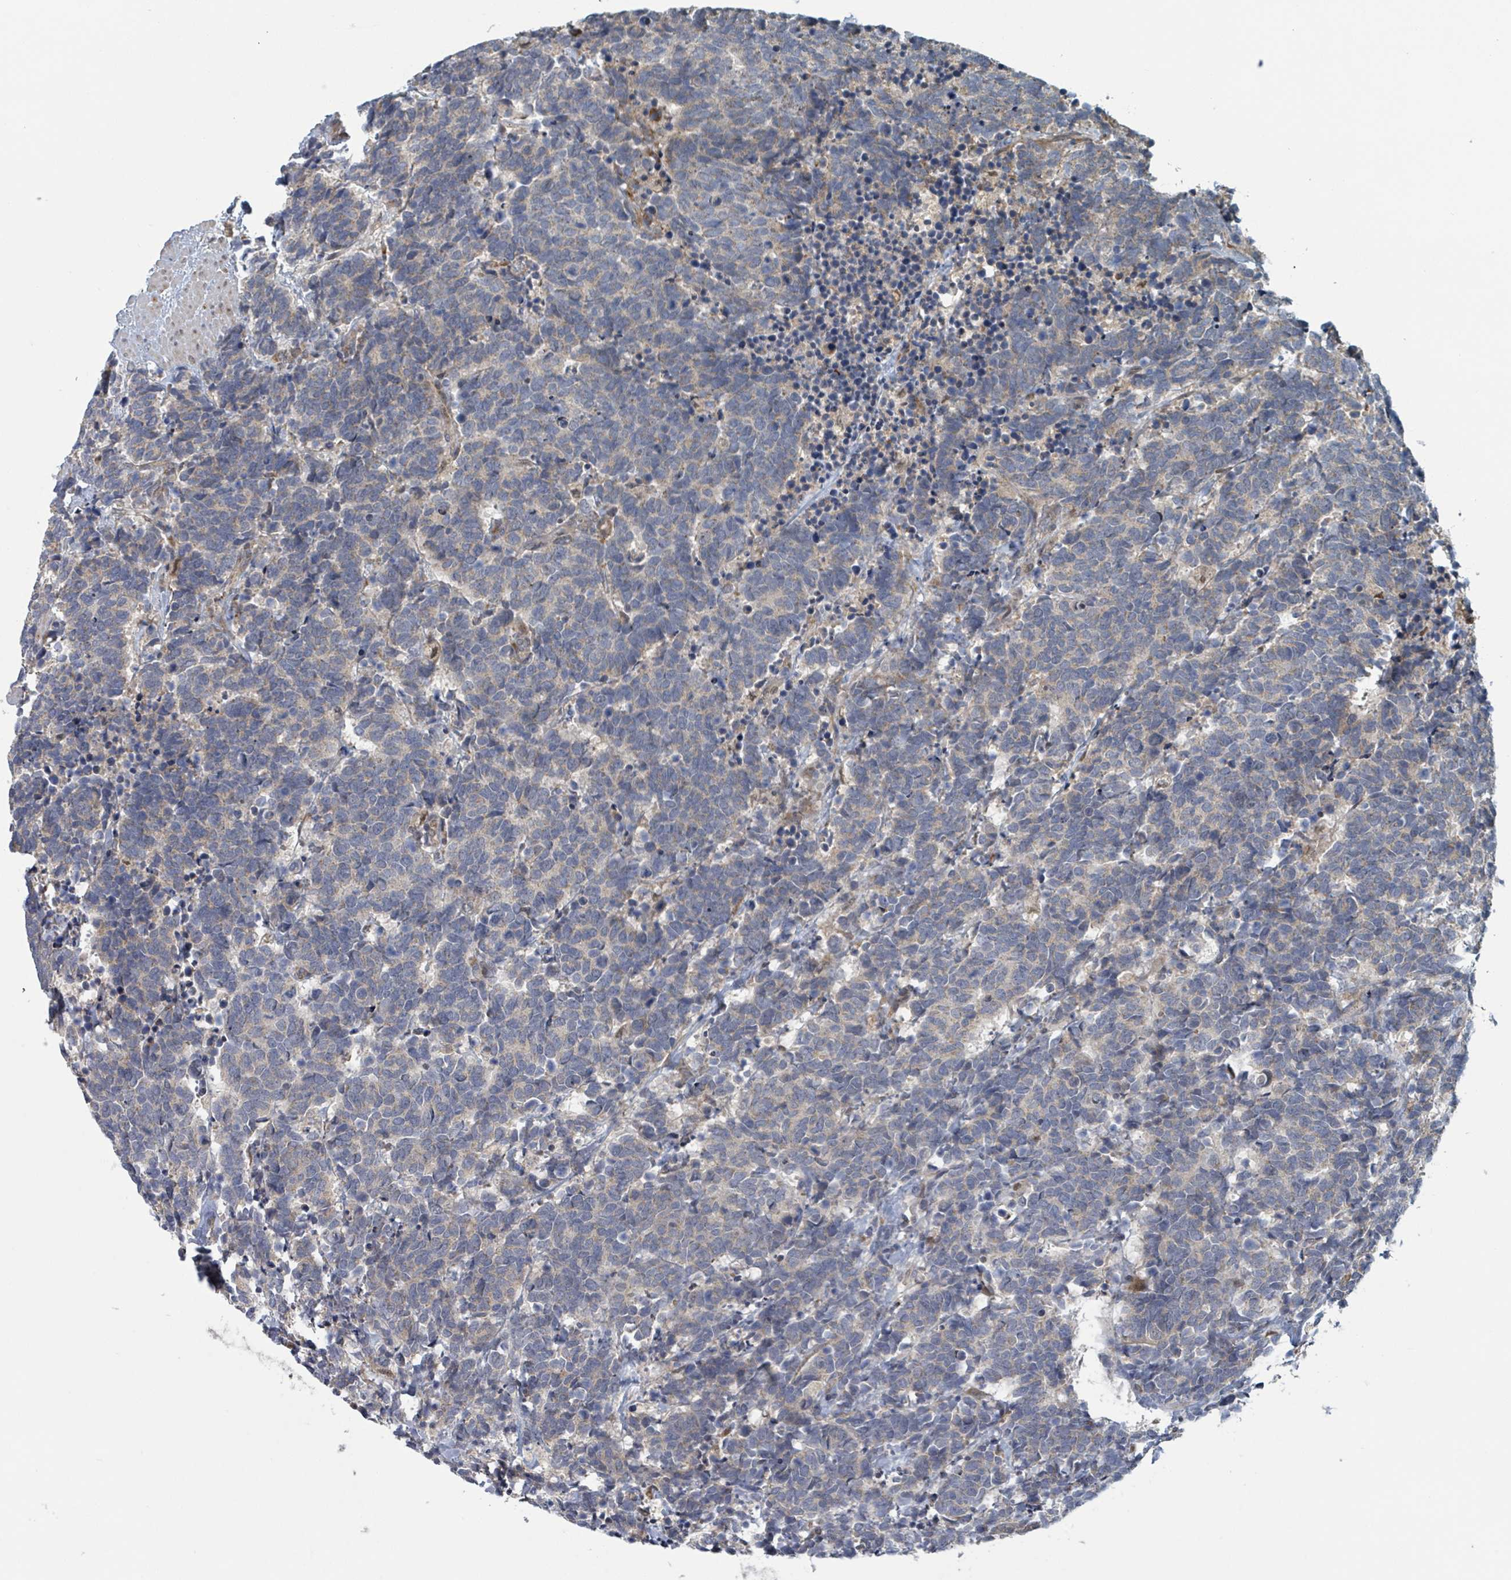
{"staining": {"intensity": "weak", "quantity": "<25%", "location": "cytoplasmic/membranous"}, "tissue": "carcinoid", "cell_type": "Tumor cells", "image_type": "cancer", "snomed": [{"axis": "morphology", "description": "Carcinoma, NOS"}, {"axis": "morphology", "description": "Carcinoid, malignant, NOS"}, {"axis": "topography", "description": "Prostate"}], "caption": "This is an IHC micrograph of carcinoma. There is no expression in tumor cells.", "gene": "HIVEP1", "patient": {"sex": "male", "age": 57}}